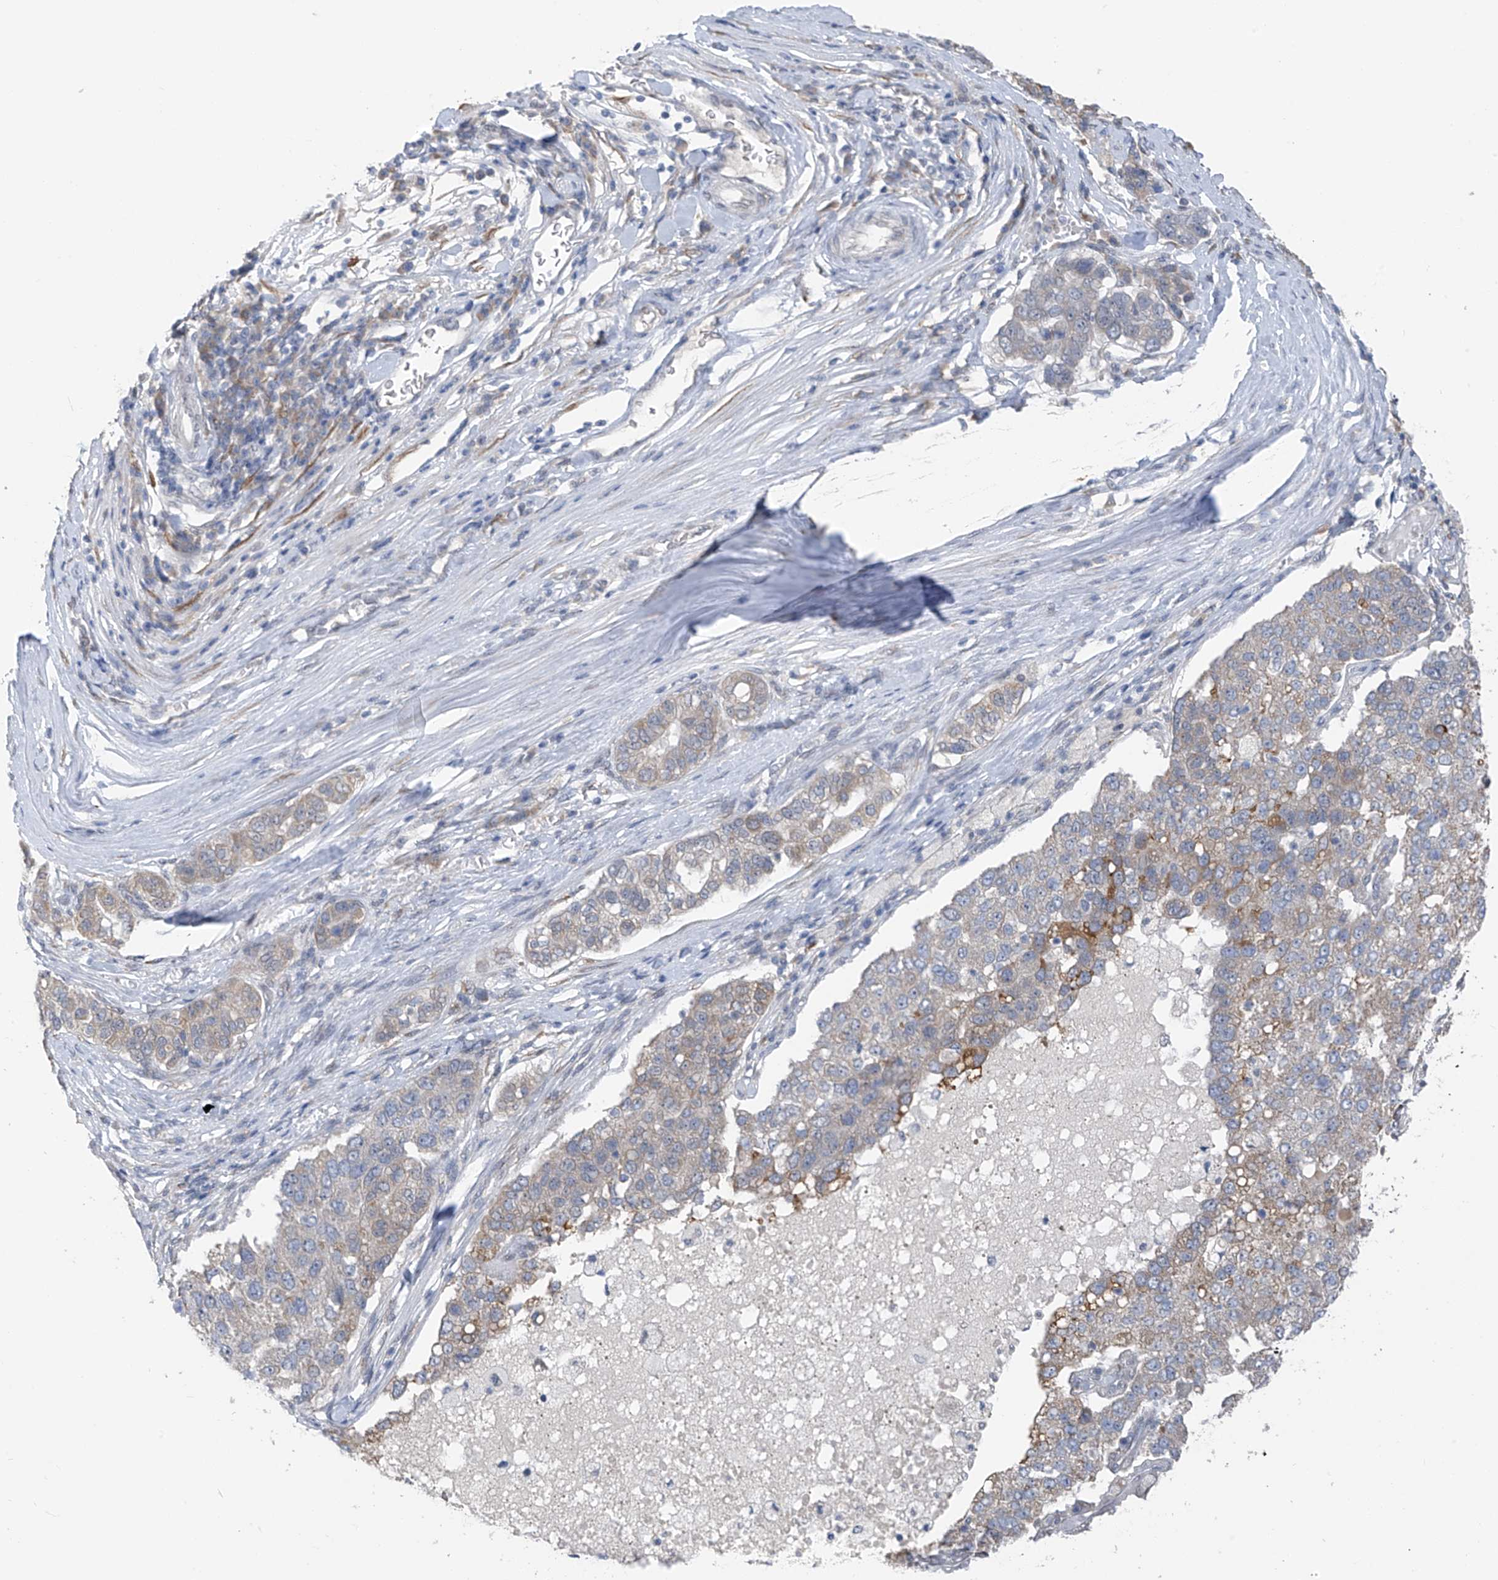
{"staining": {"intensity": "weak", "quantity": "<25%", "location": "cytoplasmic/membranous"}, "tissue": "pancreatic cancer", "cell_type": "Tumor cells", "image_type": "cancer", "snomed": [{"axis": "morphology", "description": "Adenocarcinoma, NOS"}, {"axis": "topography", "description": "Pancreas"}], "caption": "The micrograph shows no staining of tumor cells in adenocarcinoma (pancreatic).", "gene": "CYP4V2", "patient": {"sex": "female", "age": 61}}